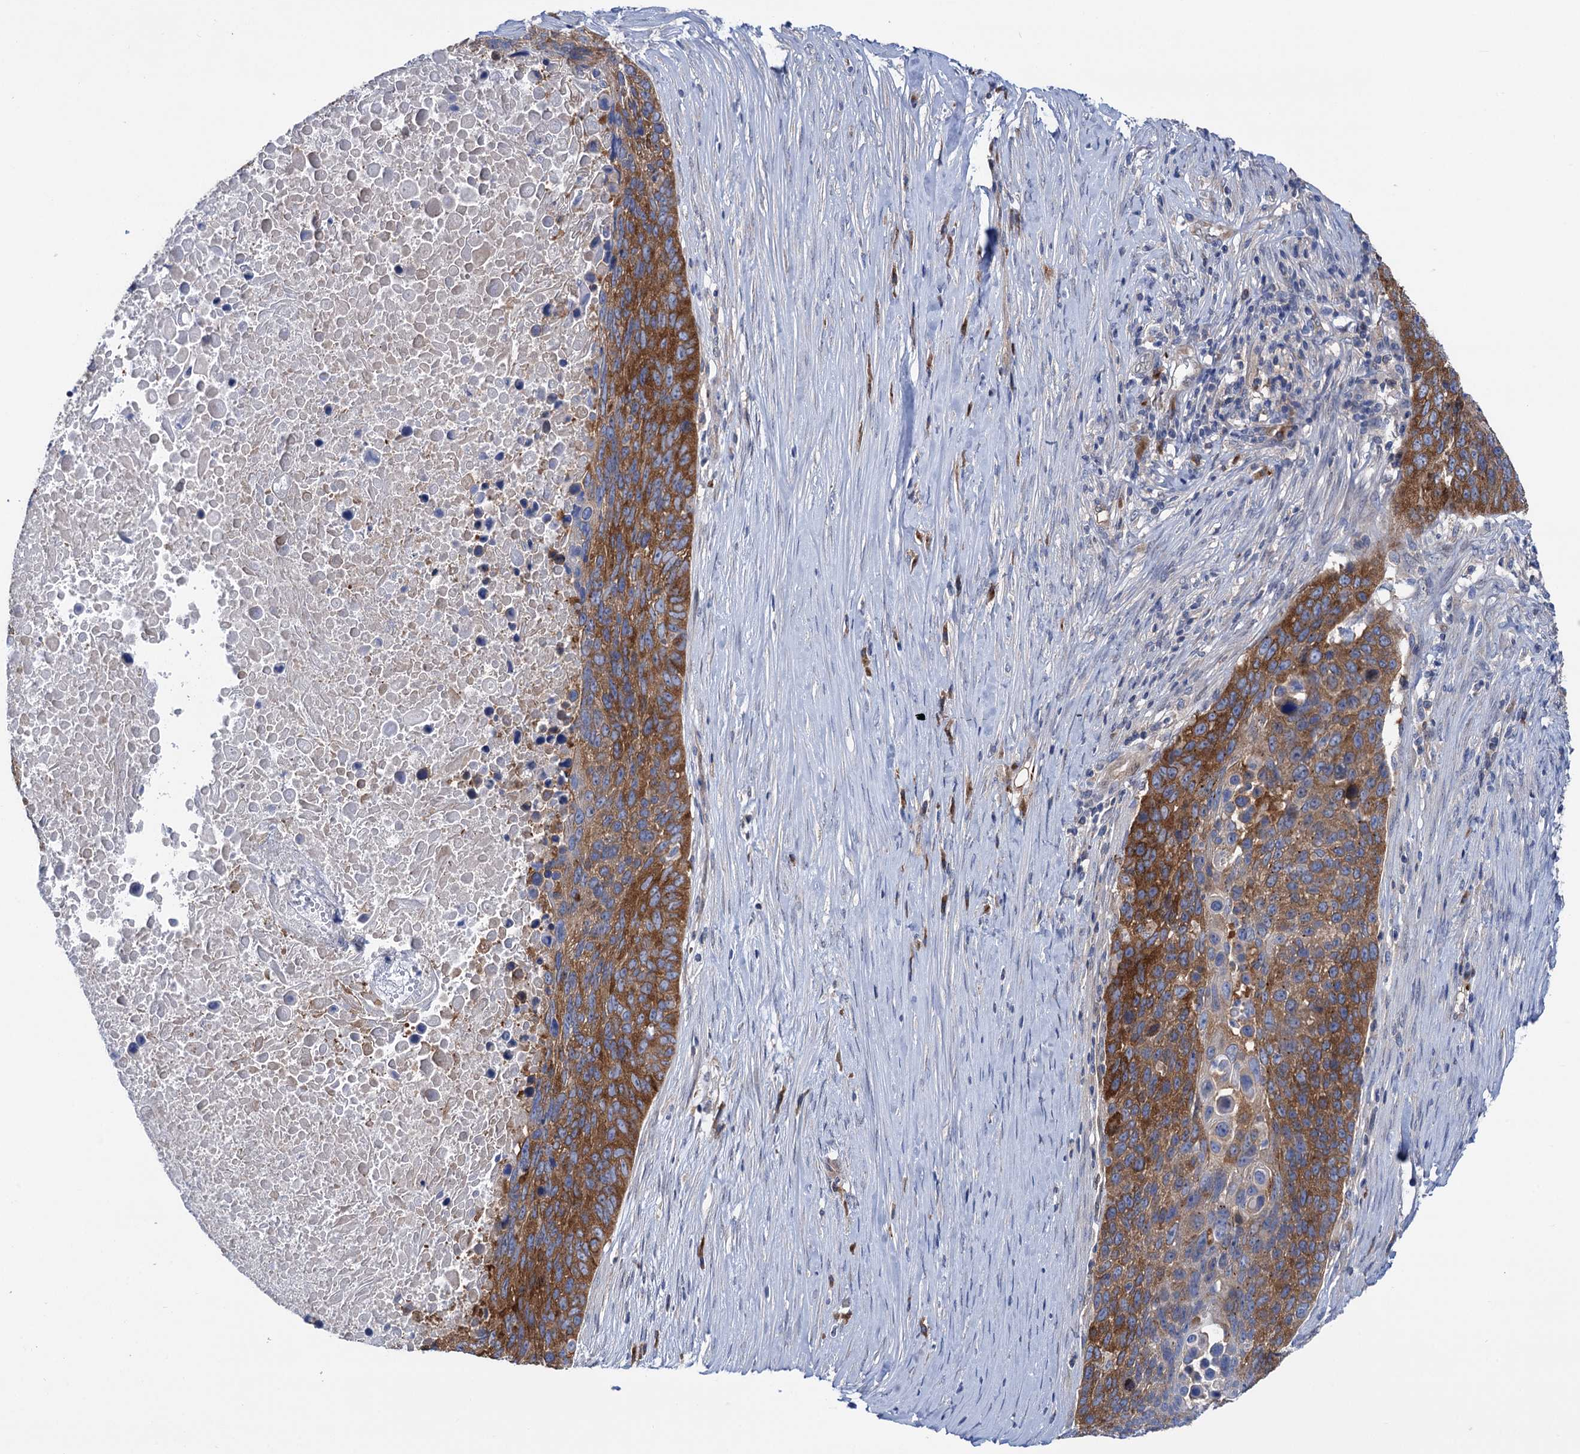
{"staining": {"intensity": "strong", "quantity": ">75%", "location": "cytoplasmic/membranous"}, "tissue": "lung cancer", "cell_type": "Tumor cells", "image_type": "cancer", "snomed": [{"axis": "morphology", "description": "Normal tissue, NOS"}, {"axis": "morphology", "description": "Squamous cell carcinoma, NOS"}, {"axis": "topography", "description": "Lymph node"}, {"axis": "topography", "description": "Lung"}], "caption": "Immunohistochemistry (IHC) micrograph of neoplastic tissue: human squamous cell carcinoma (lung) stained using IHC exhibits high levels of strong protein expression localized specifically in the cytoplasmic/membranous of tumor cells, appearing as a cytoplasmic/membranous brown color.", "gene": "ZNRD2", "patient": {"sex": "male", "age": 66}}